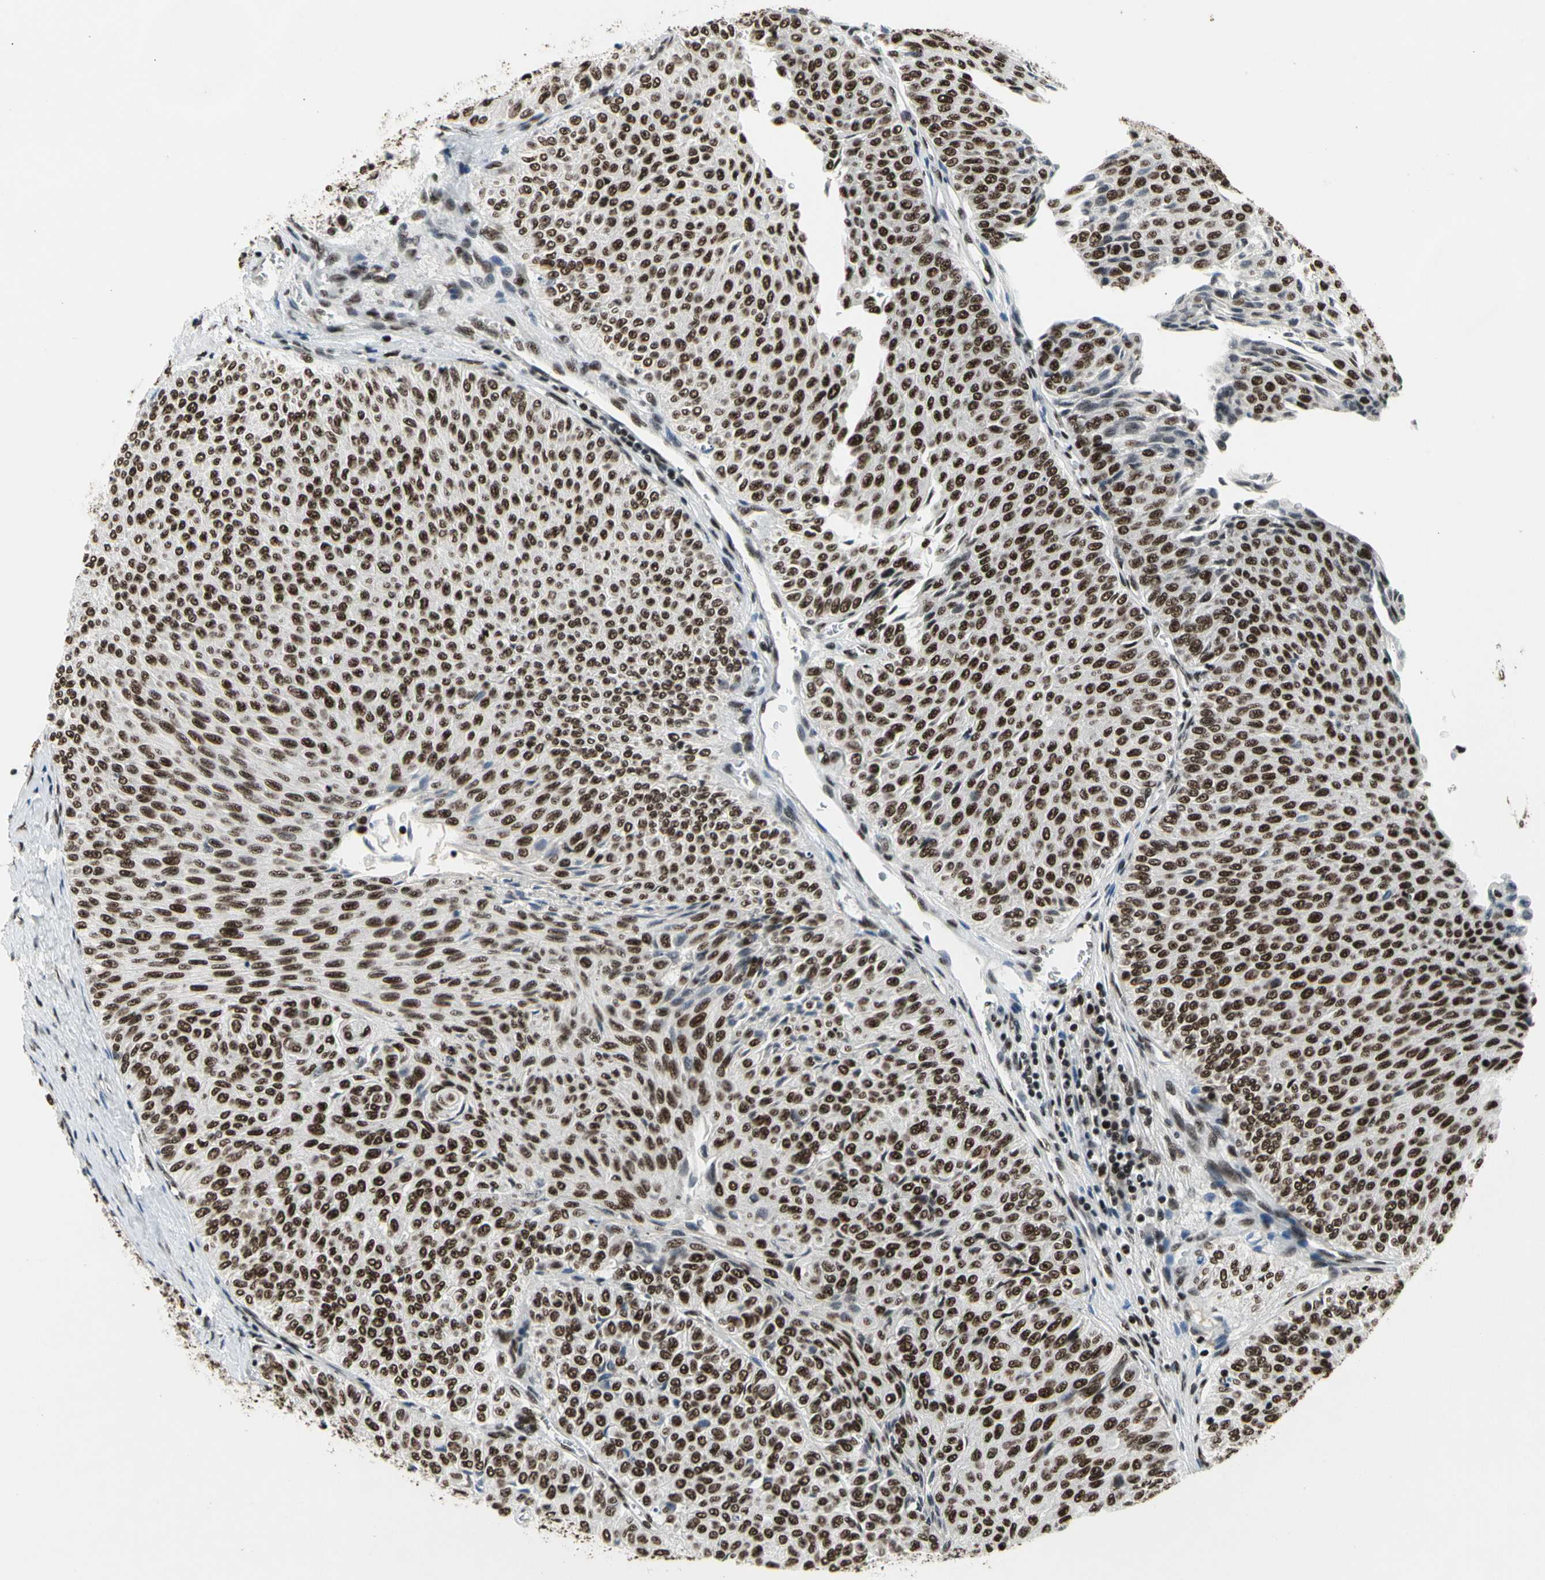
{"staining": {"intensity": "strong", "quantity": ">75%", "location": "nuclear"}, "tissue": "urothelial cancer", "cell_type": "Tumor cells", "image_type": "cancer", "snomed": [{"axis": "morphology", "description": "Urothelial carcinoma, Low grade"}, {"axis": "topography", "description": "Urinary bladder"}], "caption": "Strong nuclear staining is identified in about >75% of tumor cells in urothelial cancer.", "gene": "SRSF11", "patient": {"sex": "male", "age": 78}}